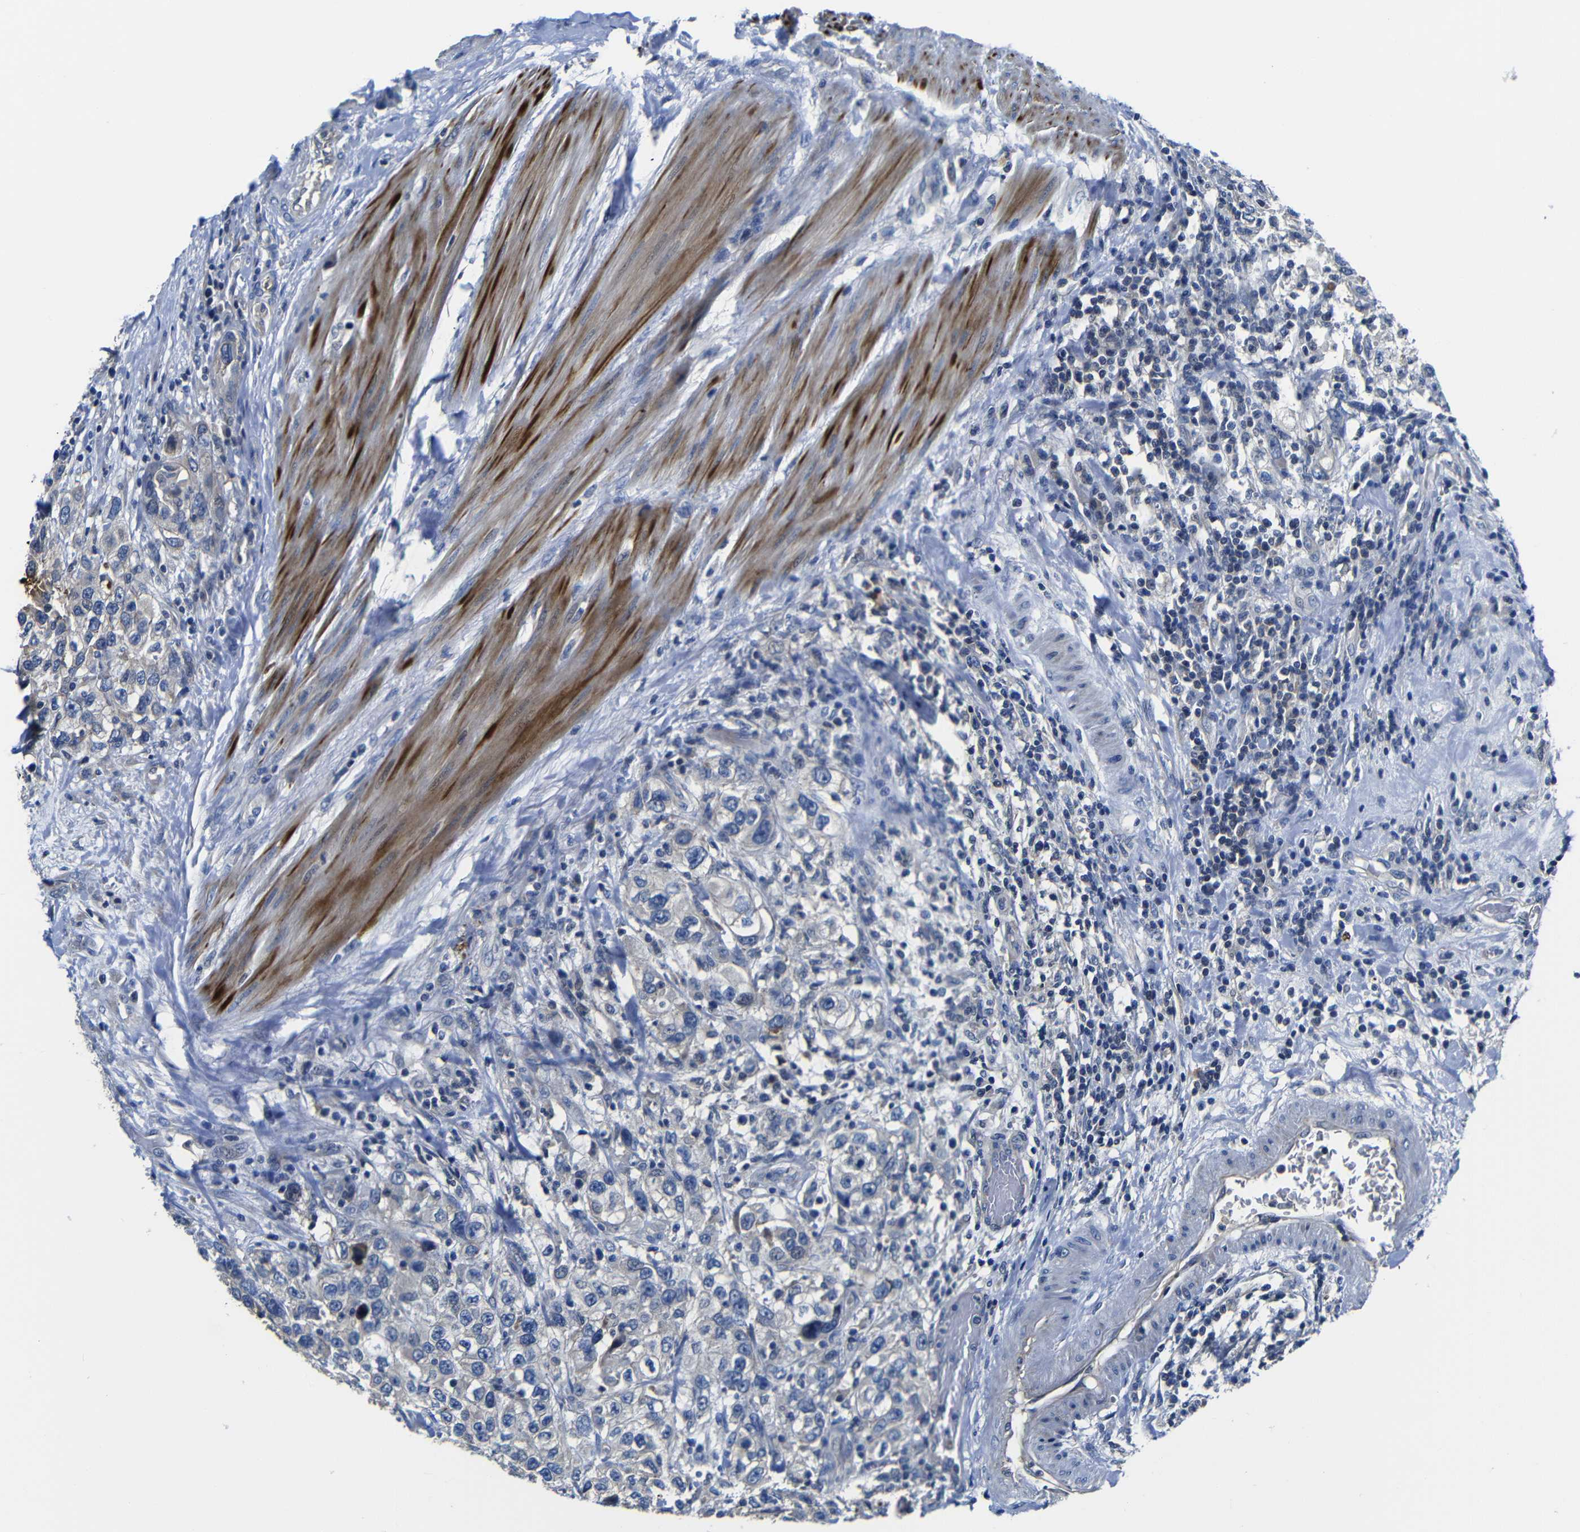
{"staining": {"intensity": "negative", "quantity": "none", "location": "none"}, "tissue": "urothelial cancer", "cell_type": "Tumor cells", "image_type": "cancer", "snomed": [{"axis": "morphology", "description": "Urothelial carcinoma, High grade"}, {"axis": "topography", "description": "Urinary bladder"}], "caption": "Urothelial cancer was stained to show a protein in brown. There is no significant positivity in tumor cells. The staining was performed using DAB to visualize the protein expression in brown, while the nuclei were stained in blue with hematoxylin (Magnification: 20x).", "gene": "AFDN", "patient": {"sex": "female", "age": 80}}